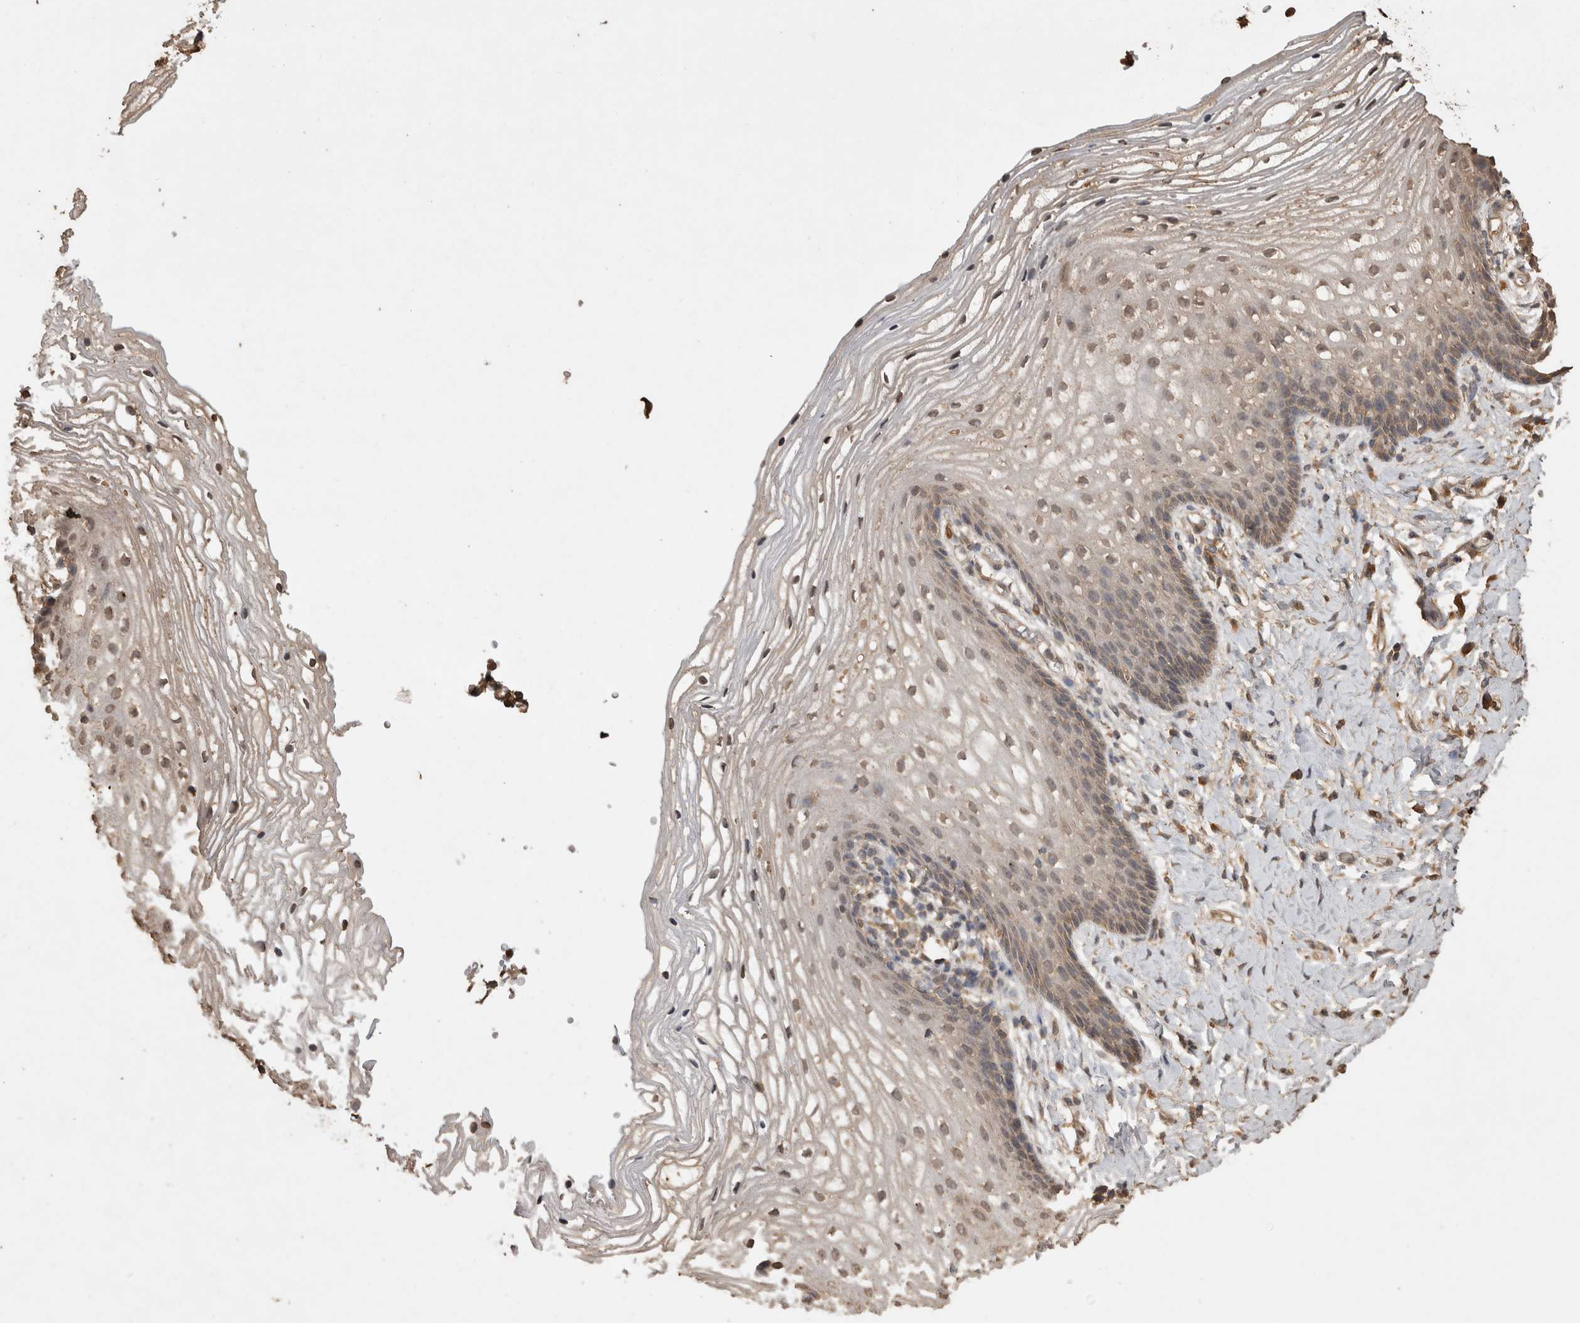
{"staining": {"intensity": "weak", "quantity": "25%-75%", "location": "cytoplasmic/membranous,nuclear"}, "tissue": "vagina", "cell_type": "Squamous epithelial cells", "image_type": "normal", "snomed": [{"axis": "morphology", "description": "Normal tissue, NOS"}, {"axis": "topography", "description": "Vagina"}], "caption": "Immunohistochemical staining of benign human vagina demonstrates 25%-75% levels of weak cytoplasmic/membranous,nuclear protein staining in approximately 25%-75% of squamous epithelial cells. The staining was performed using DAB to visualize the protein expression in brown, while the nuclei were stained in blue with hematoxylin (Magnification: 20x).", "gene": "SOCS5", "patient": {"sex": "female", "age": 60}}